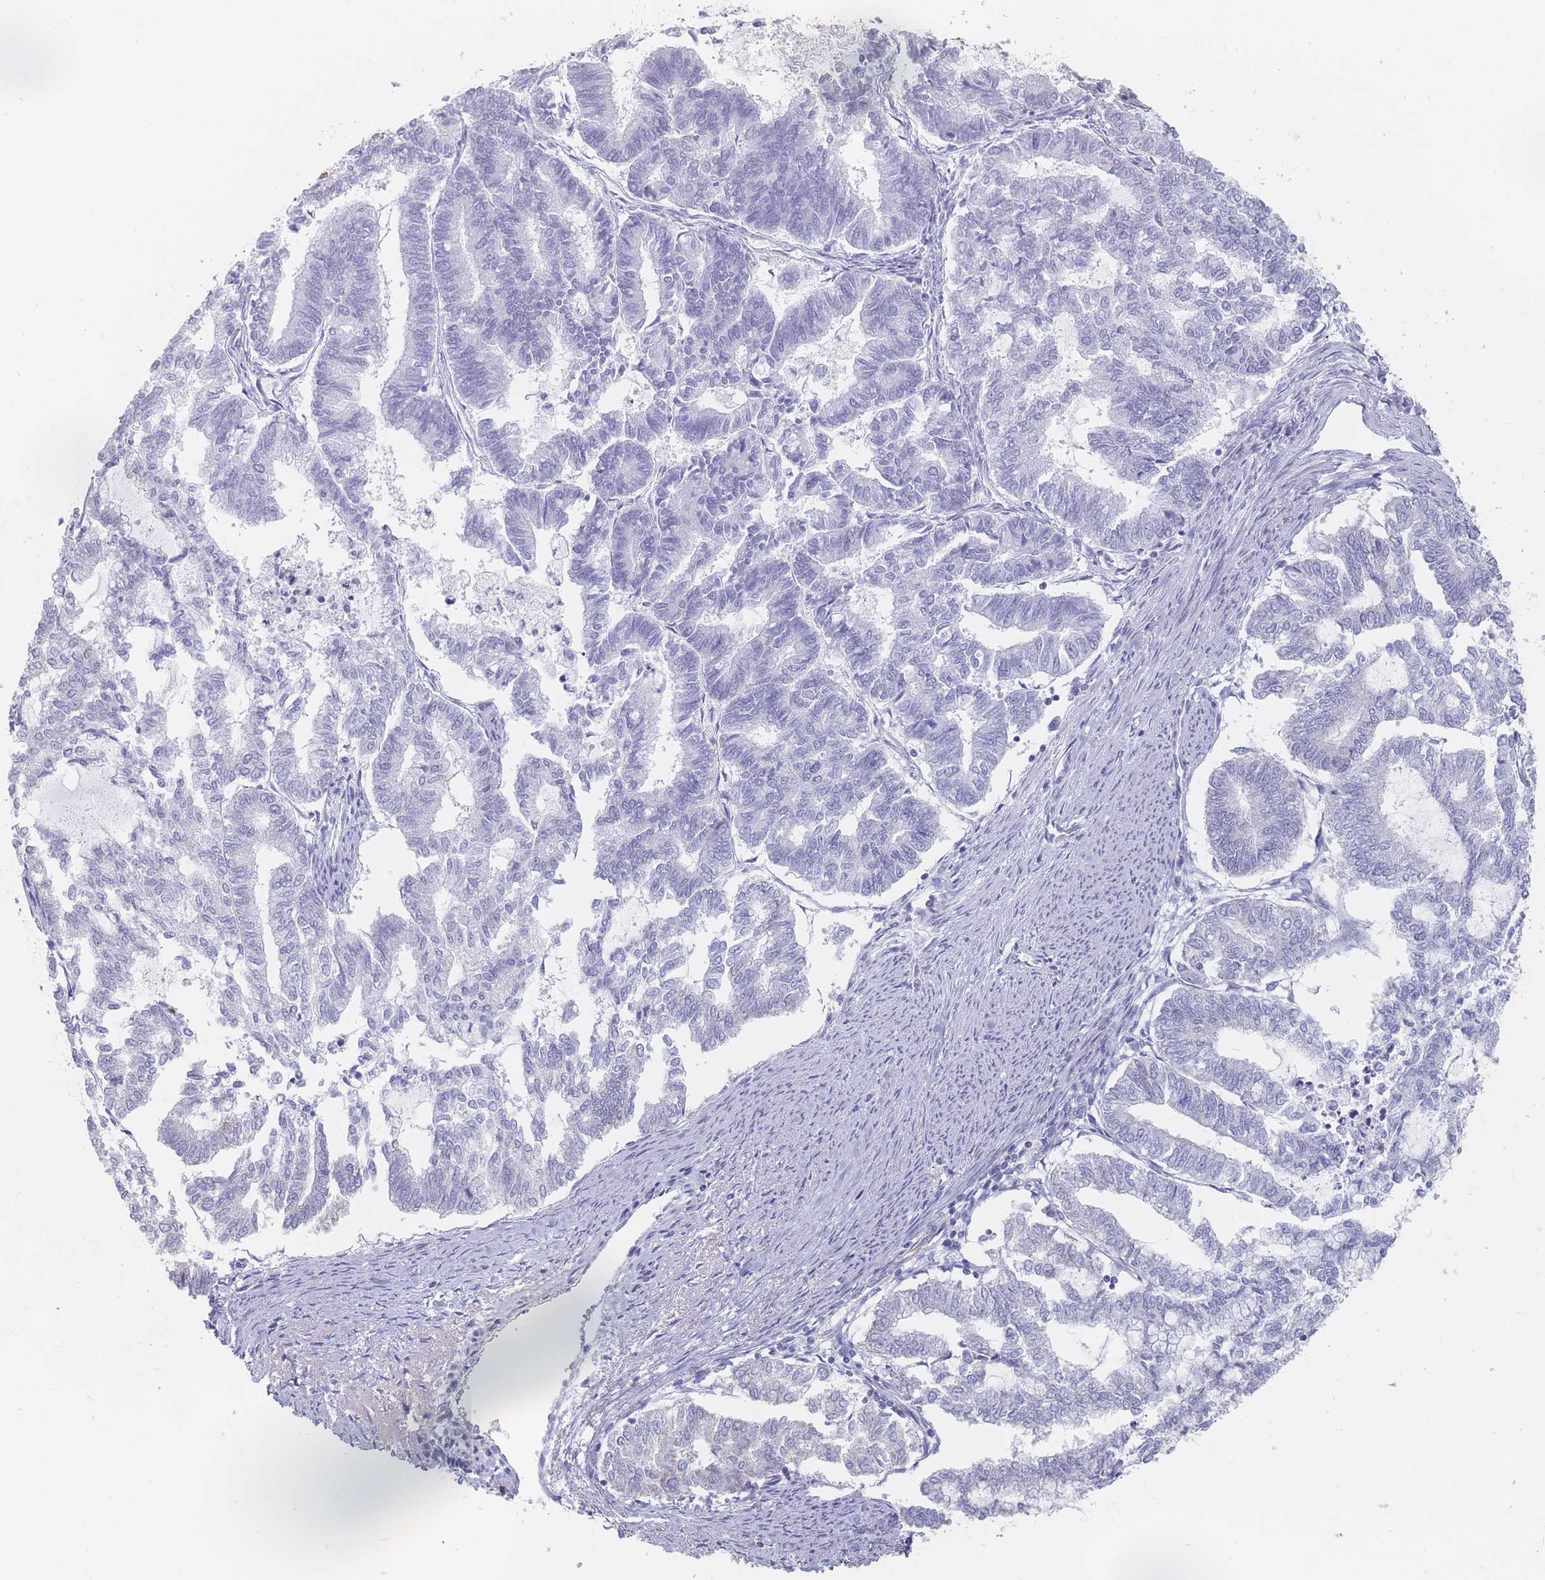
{"staining": {"intensity": "negative", "quantity": "none", "location": "none"}, "tissue": "endometrial cancer", "cell_type": "Tumor cells", "image_type": "cancer", "snomed": [{"axis": "morphology", "description": "Adenocarcinoma, NOS"}, {"axis": "topography", "description": "Endometrium"}], "caption": "Tumor cells are negative for protein expression in human endometrial adenocarcinoma.", "gene": "MAP1S", "patient": {"sex": "female", "age": 79}}